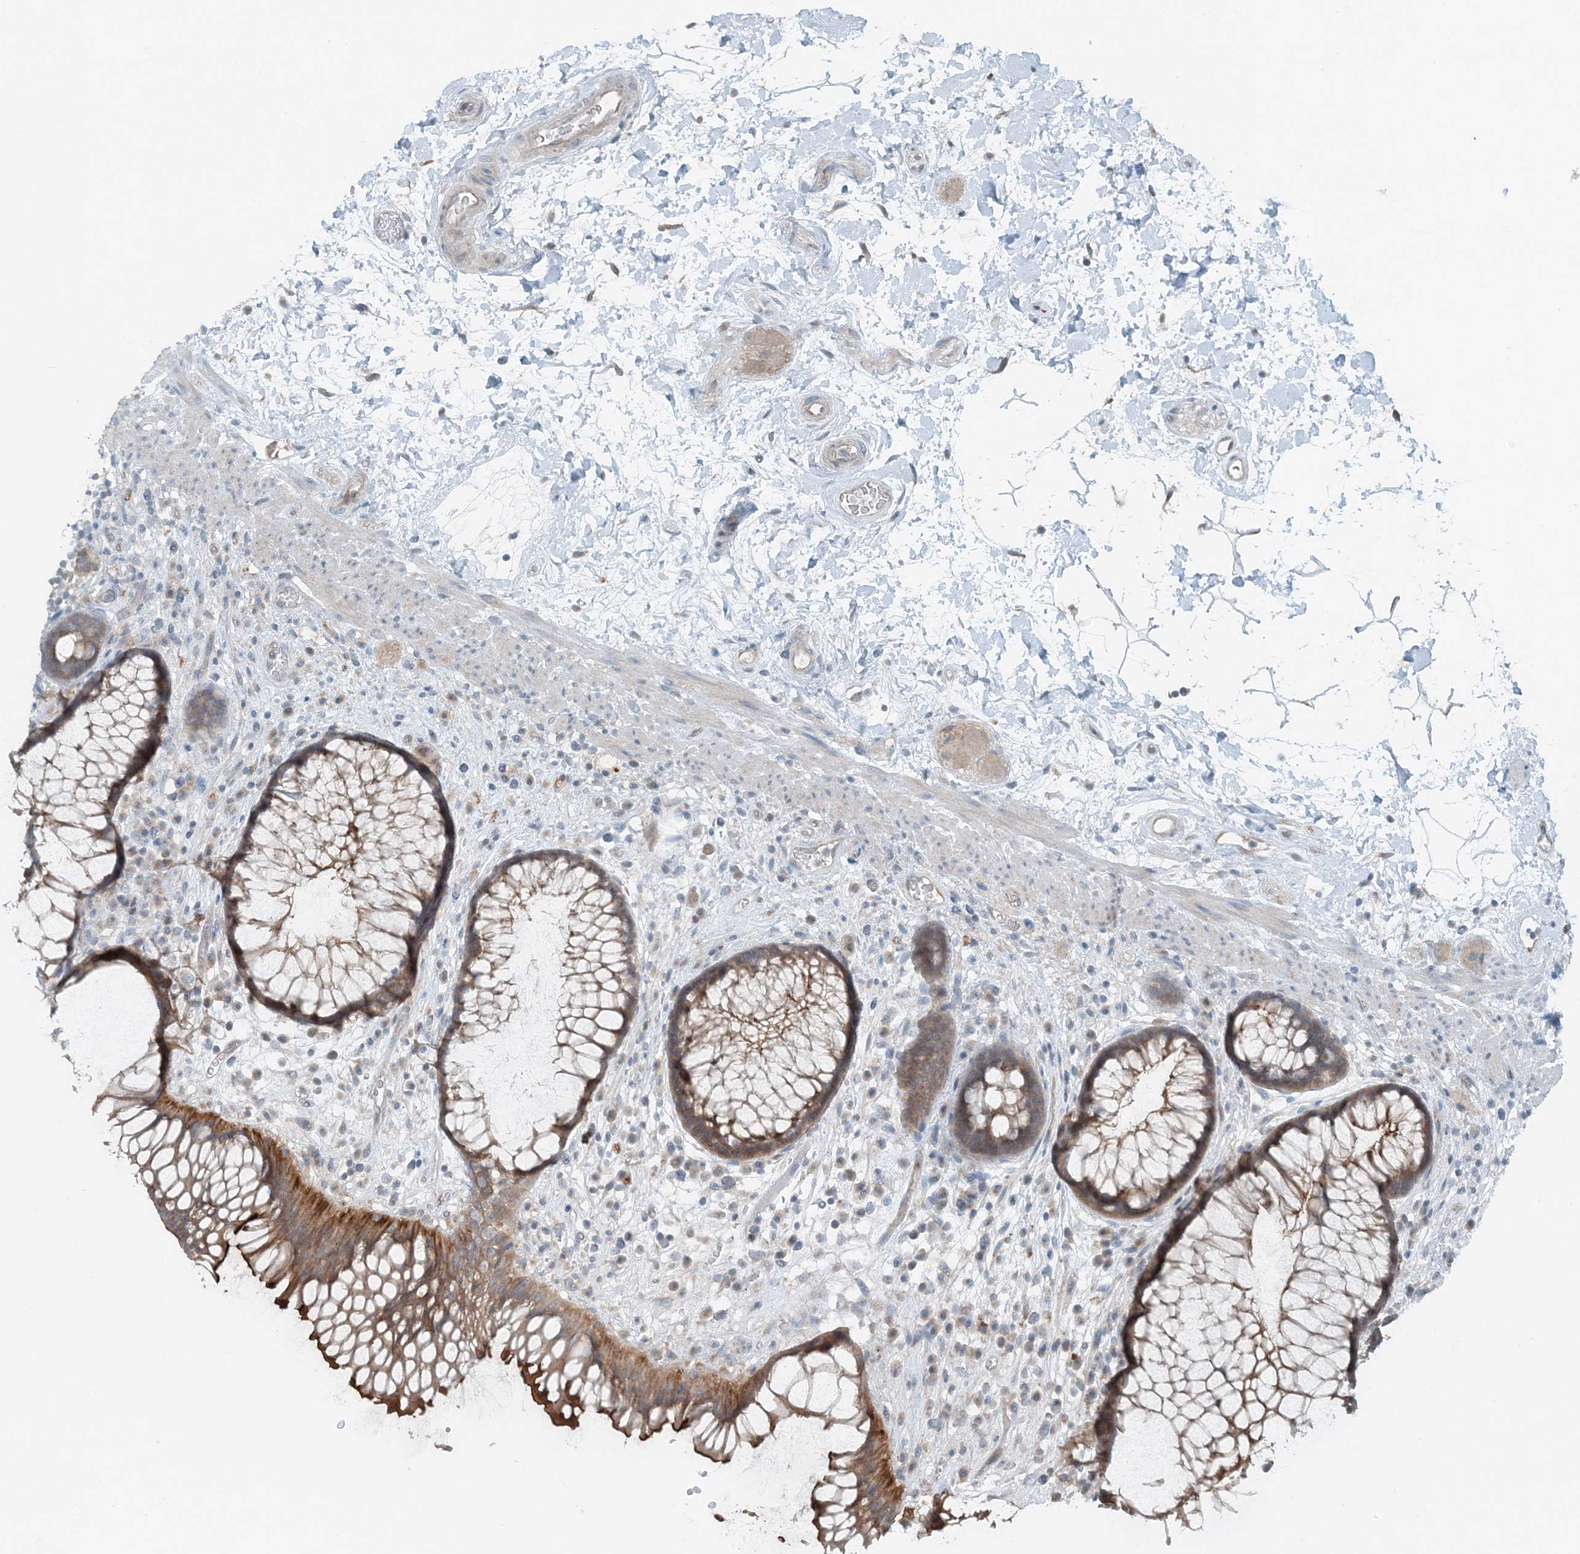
{"staining": {"intensity": "moderate", "quantity": ">75%", "location": "cytoplasmic/membranous"}, "tissue": "rectum", "cell_type": "Glandular cells", "image_type": "normal", "snomed": [{"axis": "morphology", "description": "Normal tissue, NOS"}, {"axis": "topography", "description": "Rectum"}], "caption": "DAB (3,3'-diaminobenzidine) immunohistochemical staining of benign human rectum displays moderate cytoplasmic/membranous protein expression in approximately >75% of glandular cells. (DAB (3,3'-diaminobenzidine) IHC, brown staining for protein, blue staining for nuclei).", "gene": "MITD1", "patient": {"sex": "male", "age": 51}}